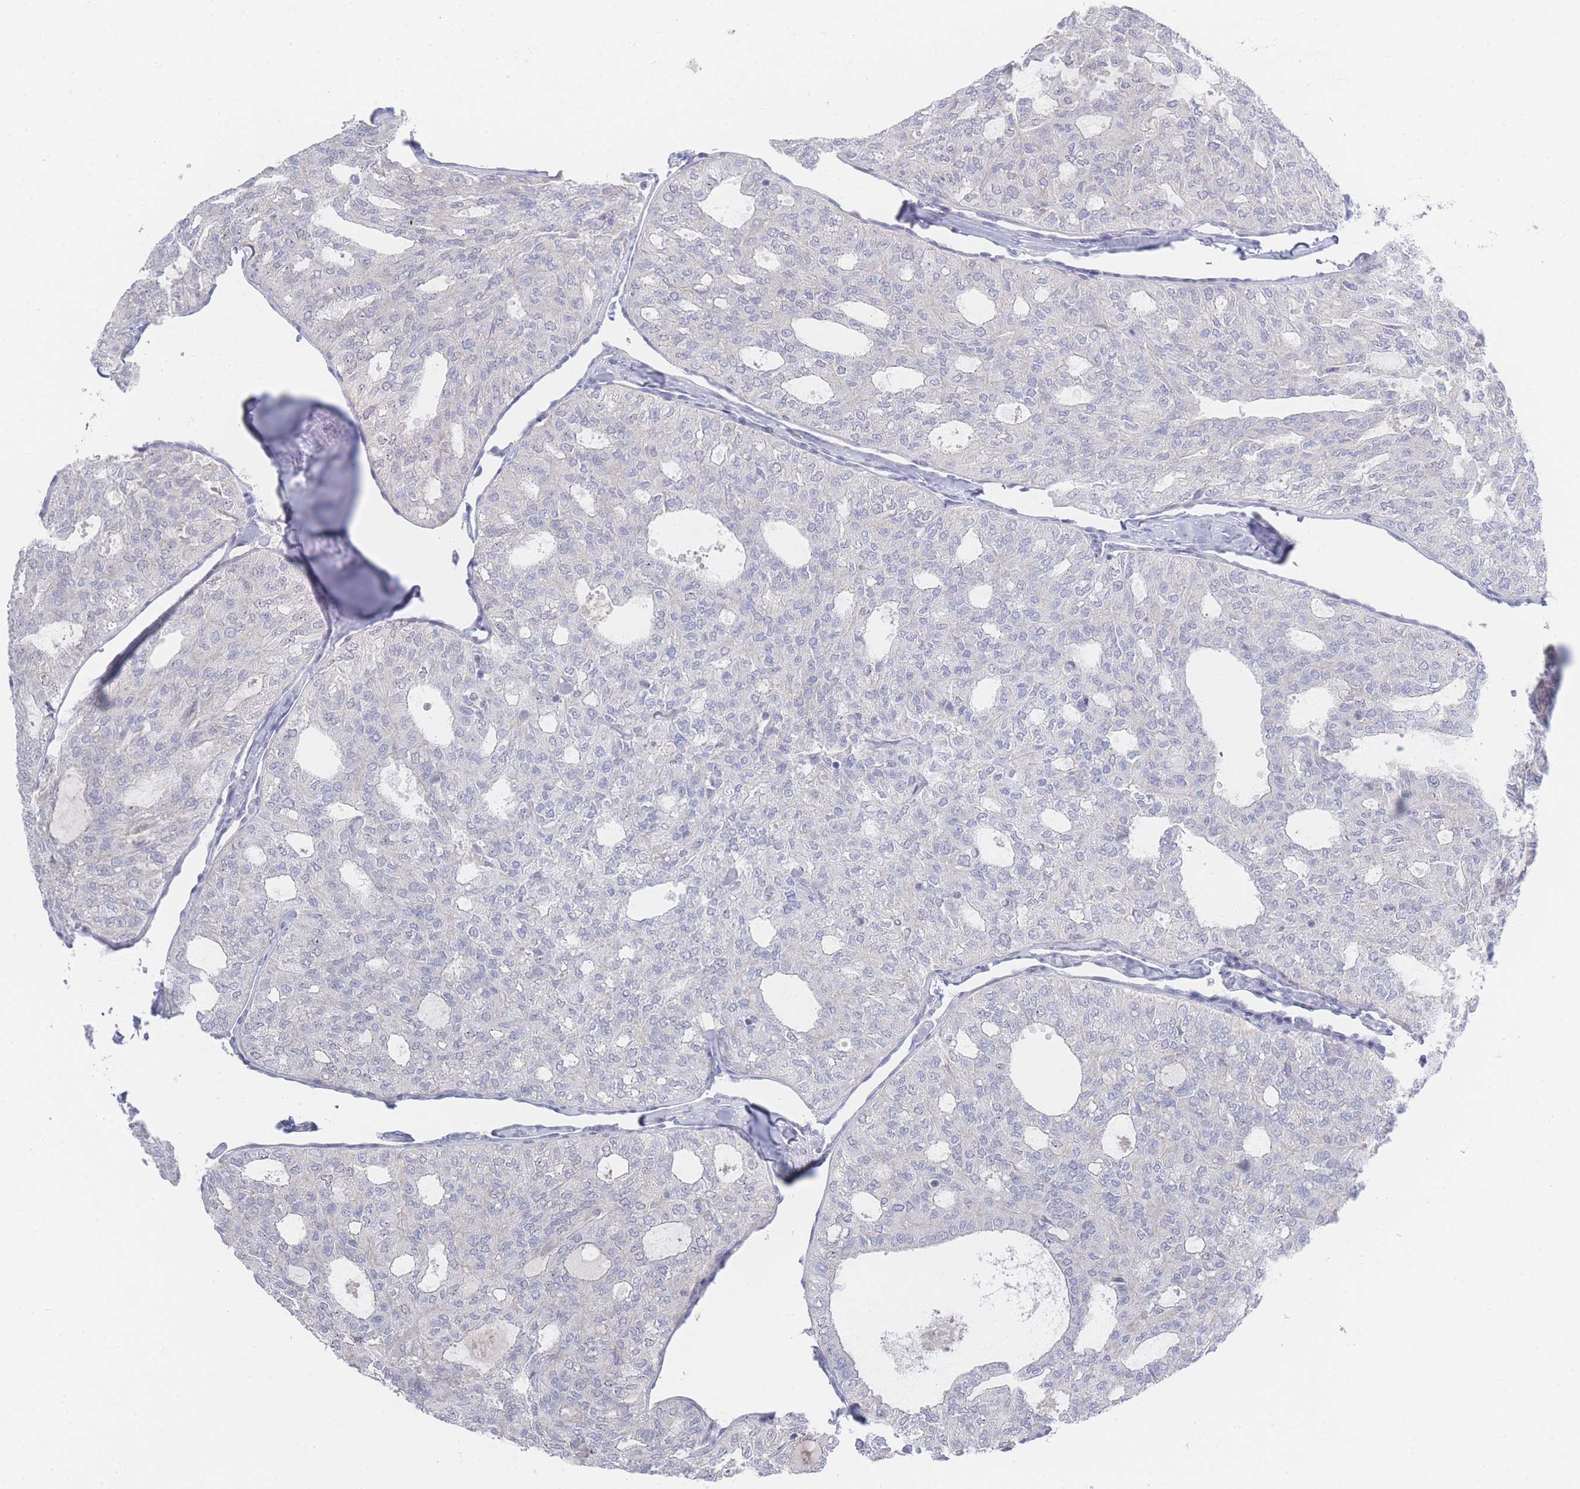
{"staining": {"intensity": "negative", "quantity": "none", "location": "none"}, "tissue": "thyroid cancer", "cell_type": "Tumor cells", "image_type": "cancer", "snomed": [{"axis": "morphology", "description": "Follicular adenoma carcinoma, NOS"}, {"axis": "topography", "description": "Thyroid gland"}], "caption": "Tumor cells are negative for protein expression in human thyroid cancer (follicular adenoma carcinoma).", "gene": "ZNF142", "patient": {"sex": "male", "age": 75}}